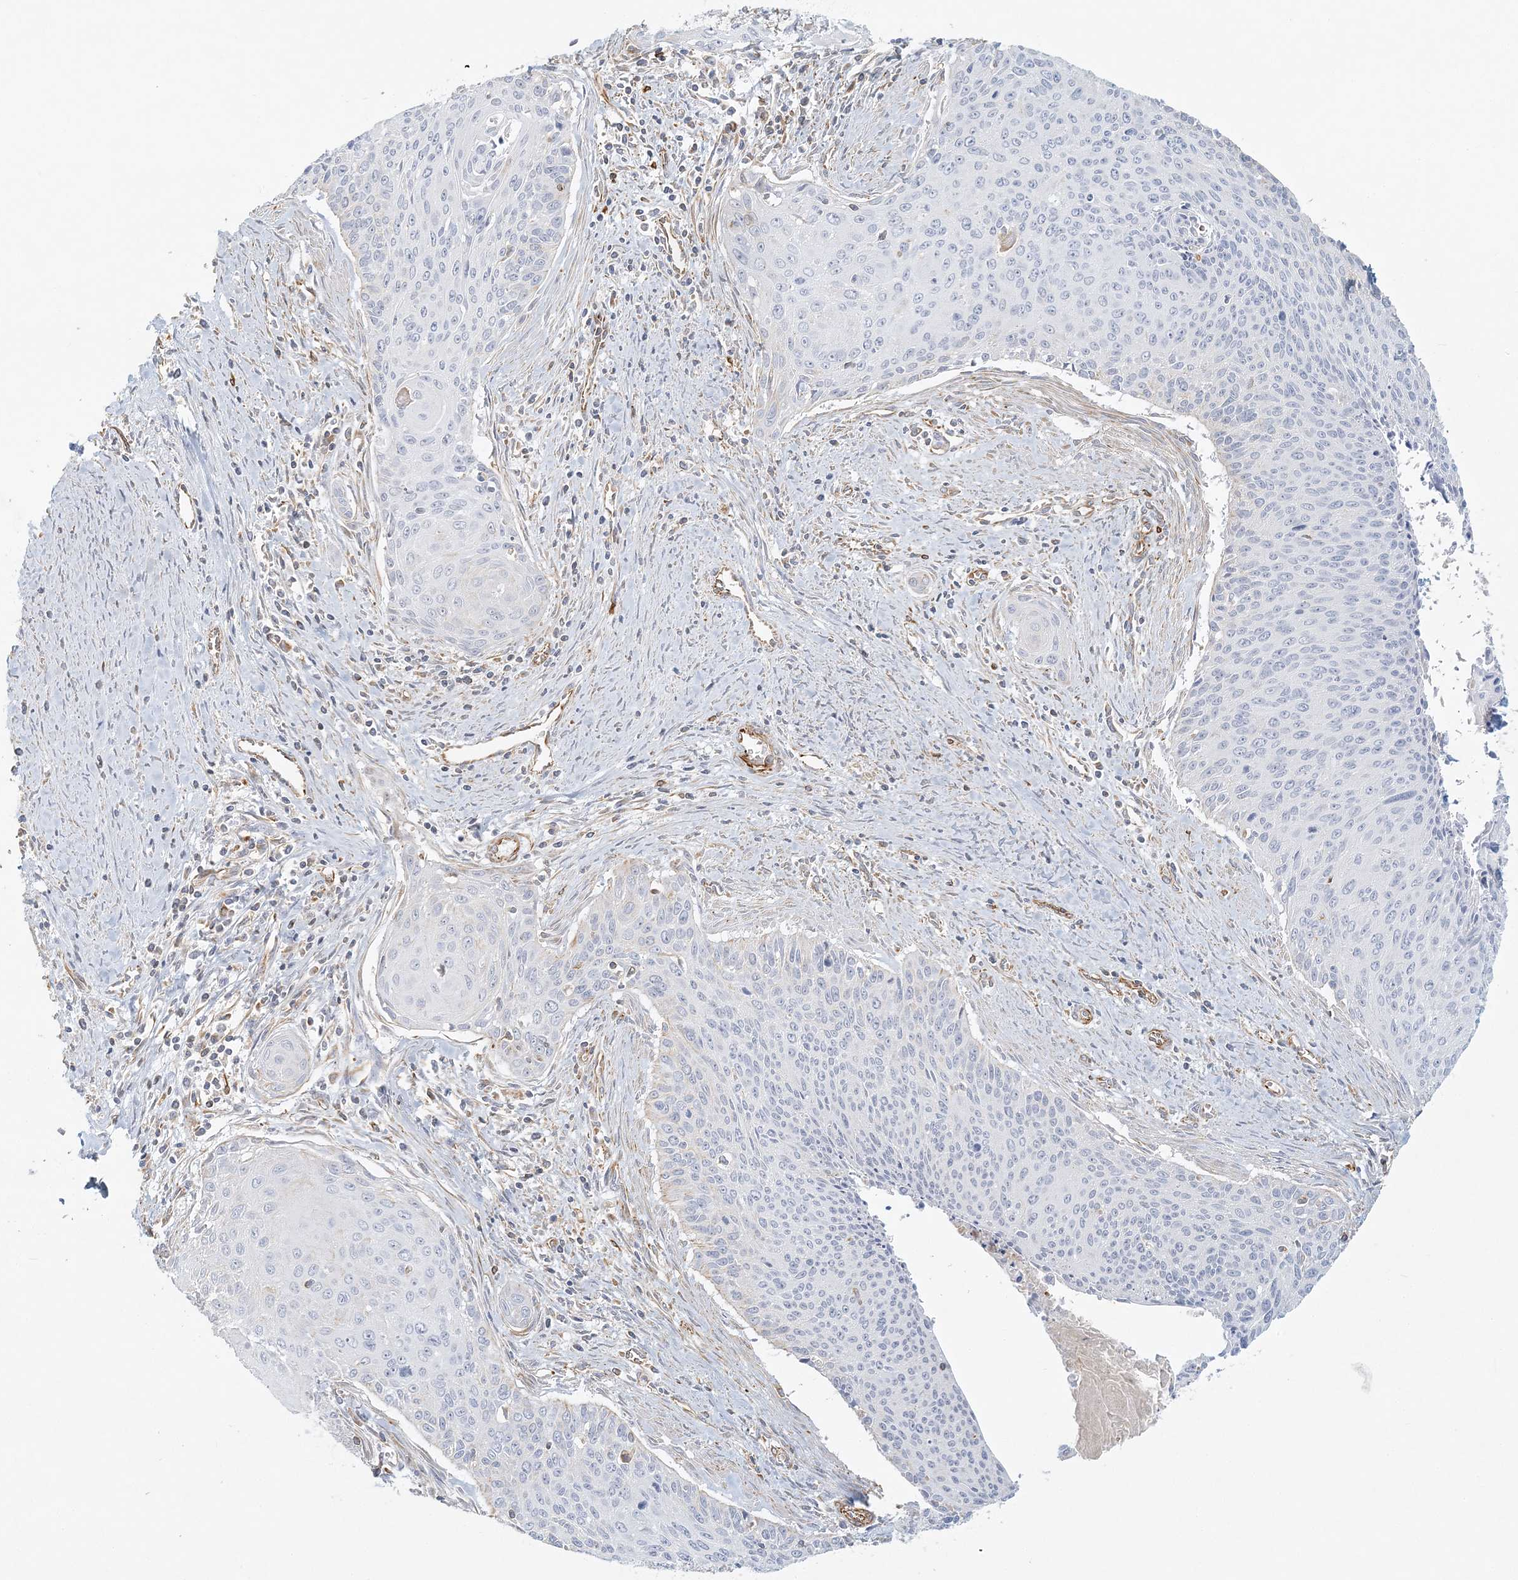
{"staining": {"intensity": "negative", "quantity": "none", "location": "none"}, "tissue": "cervical cancer", "cell_type": "Tumor cells", "image_type": "cancer", "snomed": [{"axis": "morphology", "description": "Squamous cell carcinoma, NOS"}, {"axis": "topography", "description": "Cervix"}], "caption": "Protein analysis of squamous cell carcinoma (cervical) shows no significant expression in tumor cells.", "gene": "DMRTB1", "patient": {"sex": "female", "age": 55}}